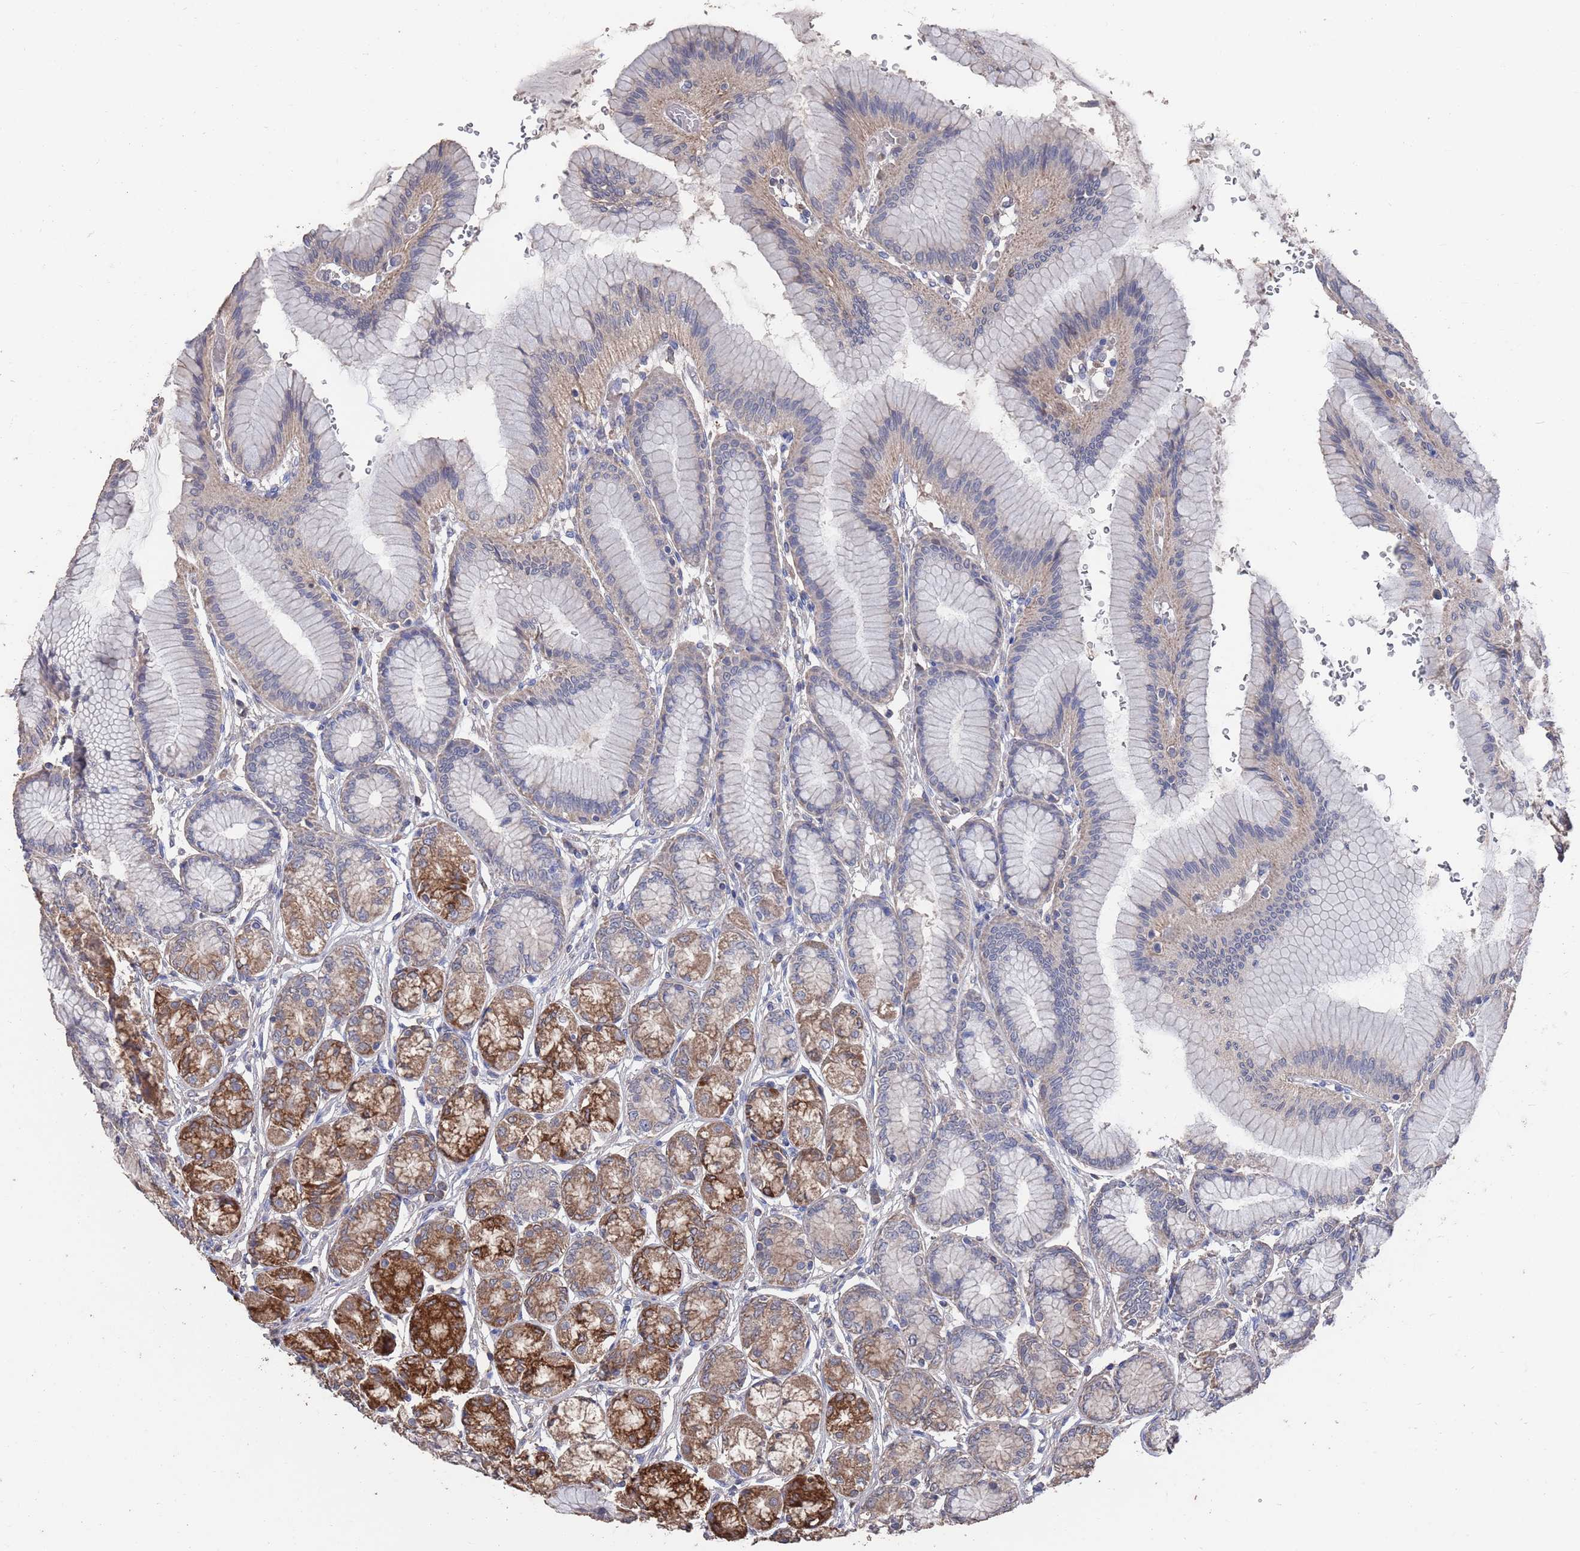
{"staining": {"intensity": "moderate", "quantity": "25%-75%", "location": "cytoplasmic/membranous"}, "tissue": "stomach", "cell_type": "Glandular cells", "image_type": "normal", "snomed": [{"axis": "morphology", "description": "Normal tissue, NOS"}, {"axis": "morphology", "description": "Adenocarcinoma, NOS"}, {"axis": "morphology", "description": "Adenocarcinoma, High grade"}, {"axis": "topography", "description": "Stomach, upper"}, {"axis": "topography", "description": "Stomach"}], "caption": "The immunohistochemical stain shows moderate cytoplasmic/membranous expression in glandular cells of normal stomach.", "gene": "BTBD18", "patient": {"sex": "female", "age": 65}}